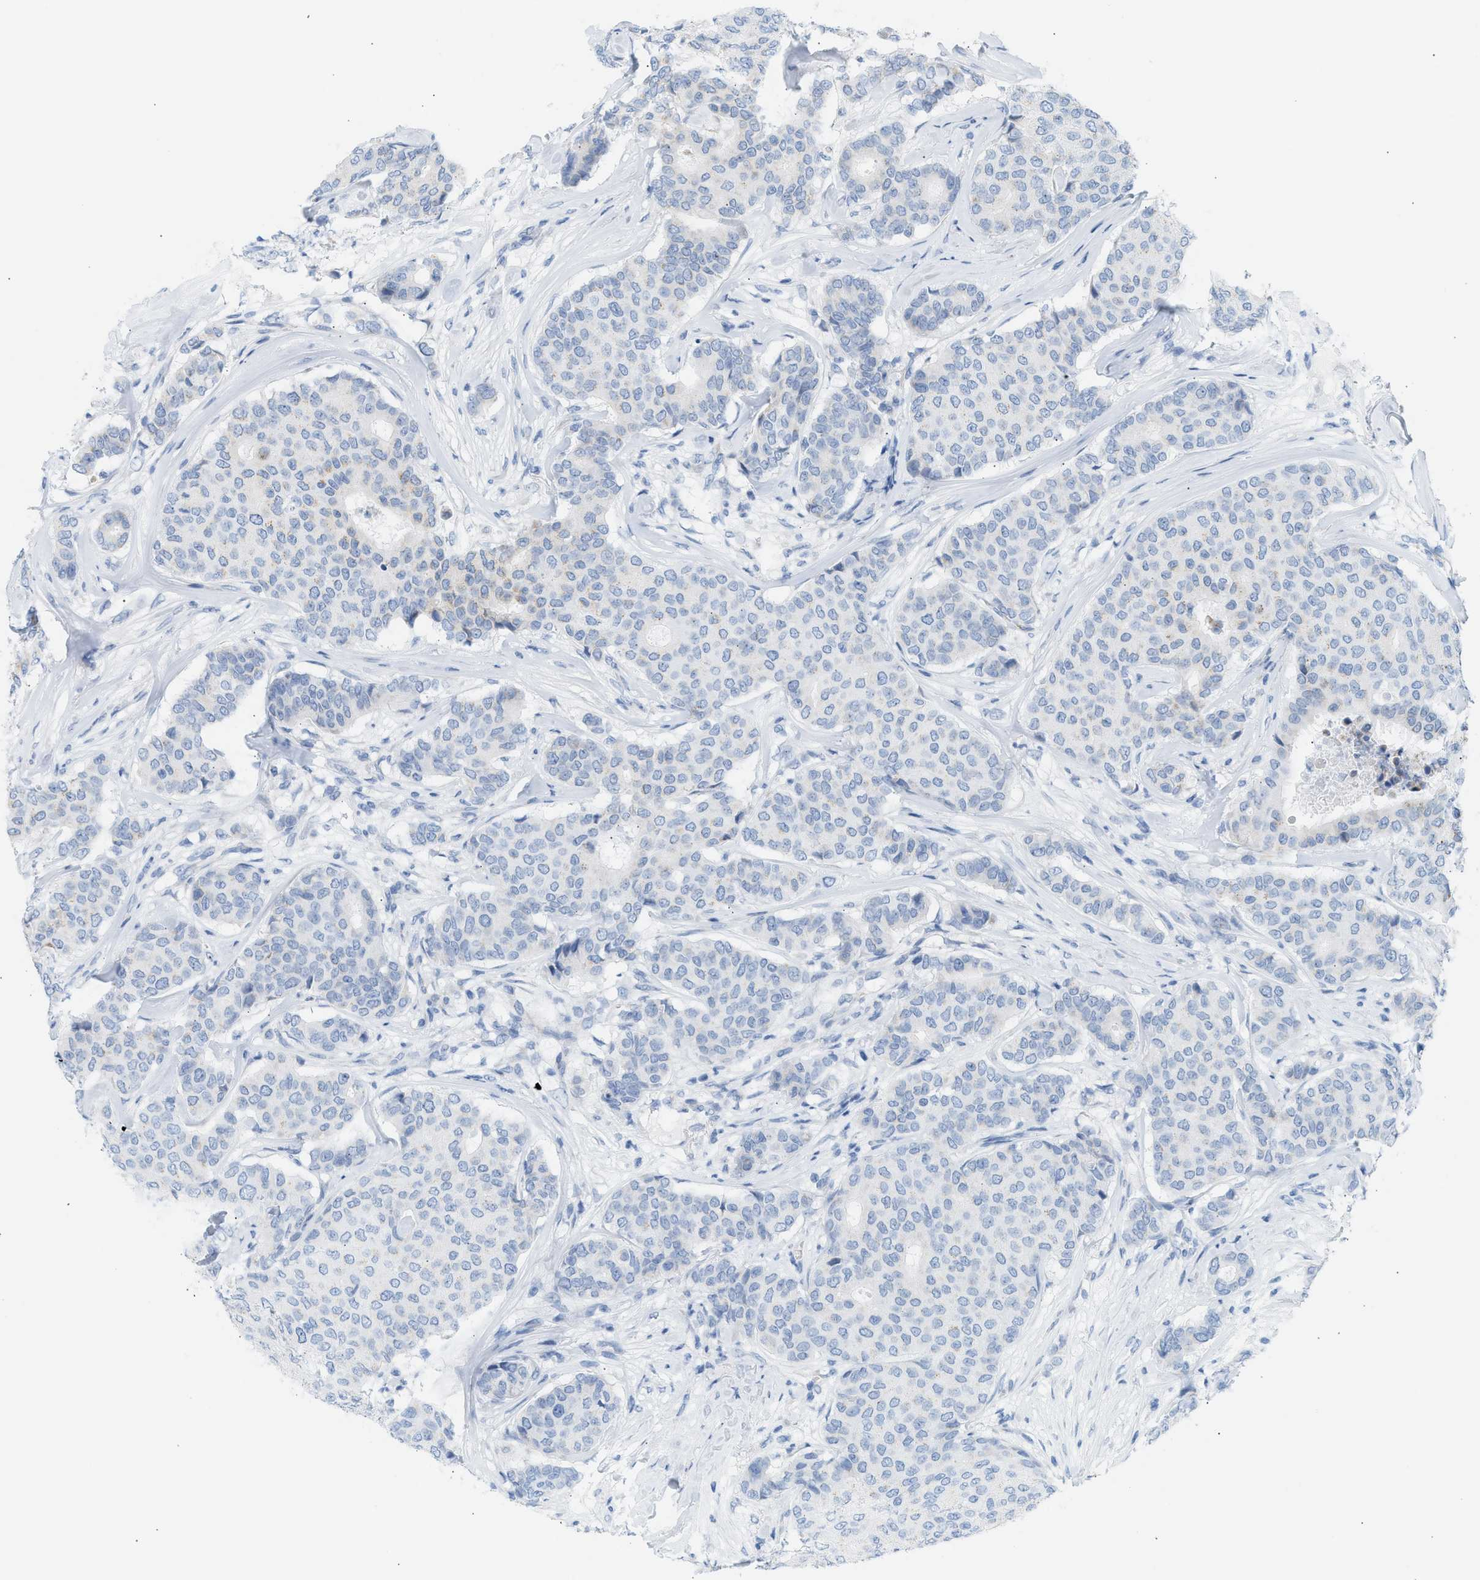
{"staining": {"intensity": "weak", "quantity": "<25%", "location": "cytoplasmic/membranous"}, "tissue": "breast cancer", "cell_type": "Tumor cells", "image_type": "cancer", "snomed": [{"axis": "morphology", "description": "Duct carcinoma"}, {"axis": "topography", "description": "Breast"}], "caption": "Tumor cells are negative for brown protein staining in breast cancer.", "gene": "NDUFS8", "patient": {"sex": "female", "age": 75}}